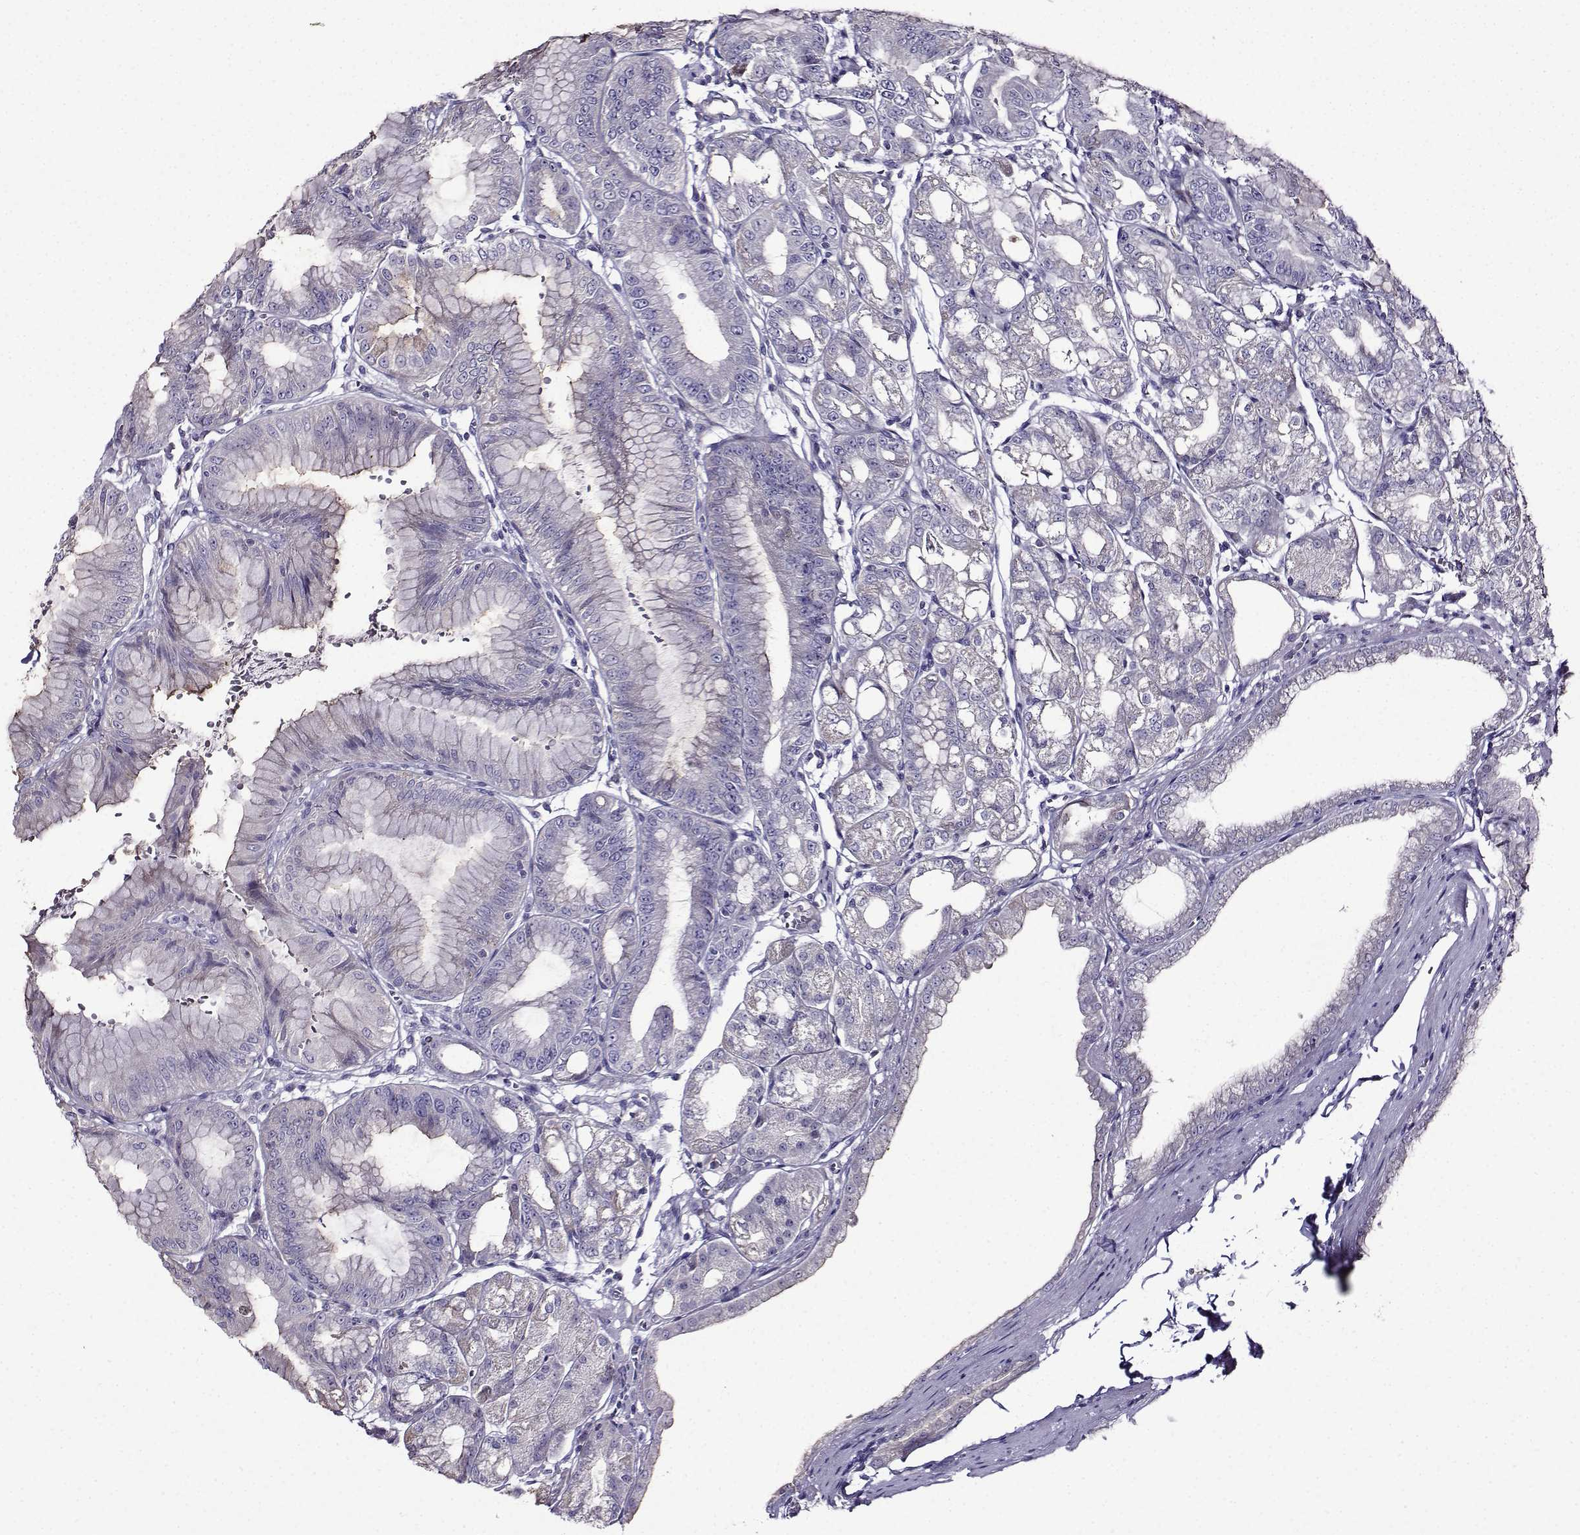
{"staining": {"intensity": "negative", "quantity": "none", "location": "none"}, "tissue": "stomach", "cell_type": "Glandular cells", "image_type": "normal", "snomed": [{"axis": "morphology", "description": "Normal tissue, NOS"}, {"axis": "topography", "description": "Stomach"}], "caption": "Human stomach stained for a protein using immunohistochemistry demonstrates no staining in glandular cells.", "gene": "TMEM266", "patient": {"sex": "male", "age": 71}}